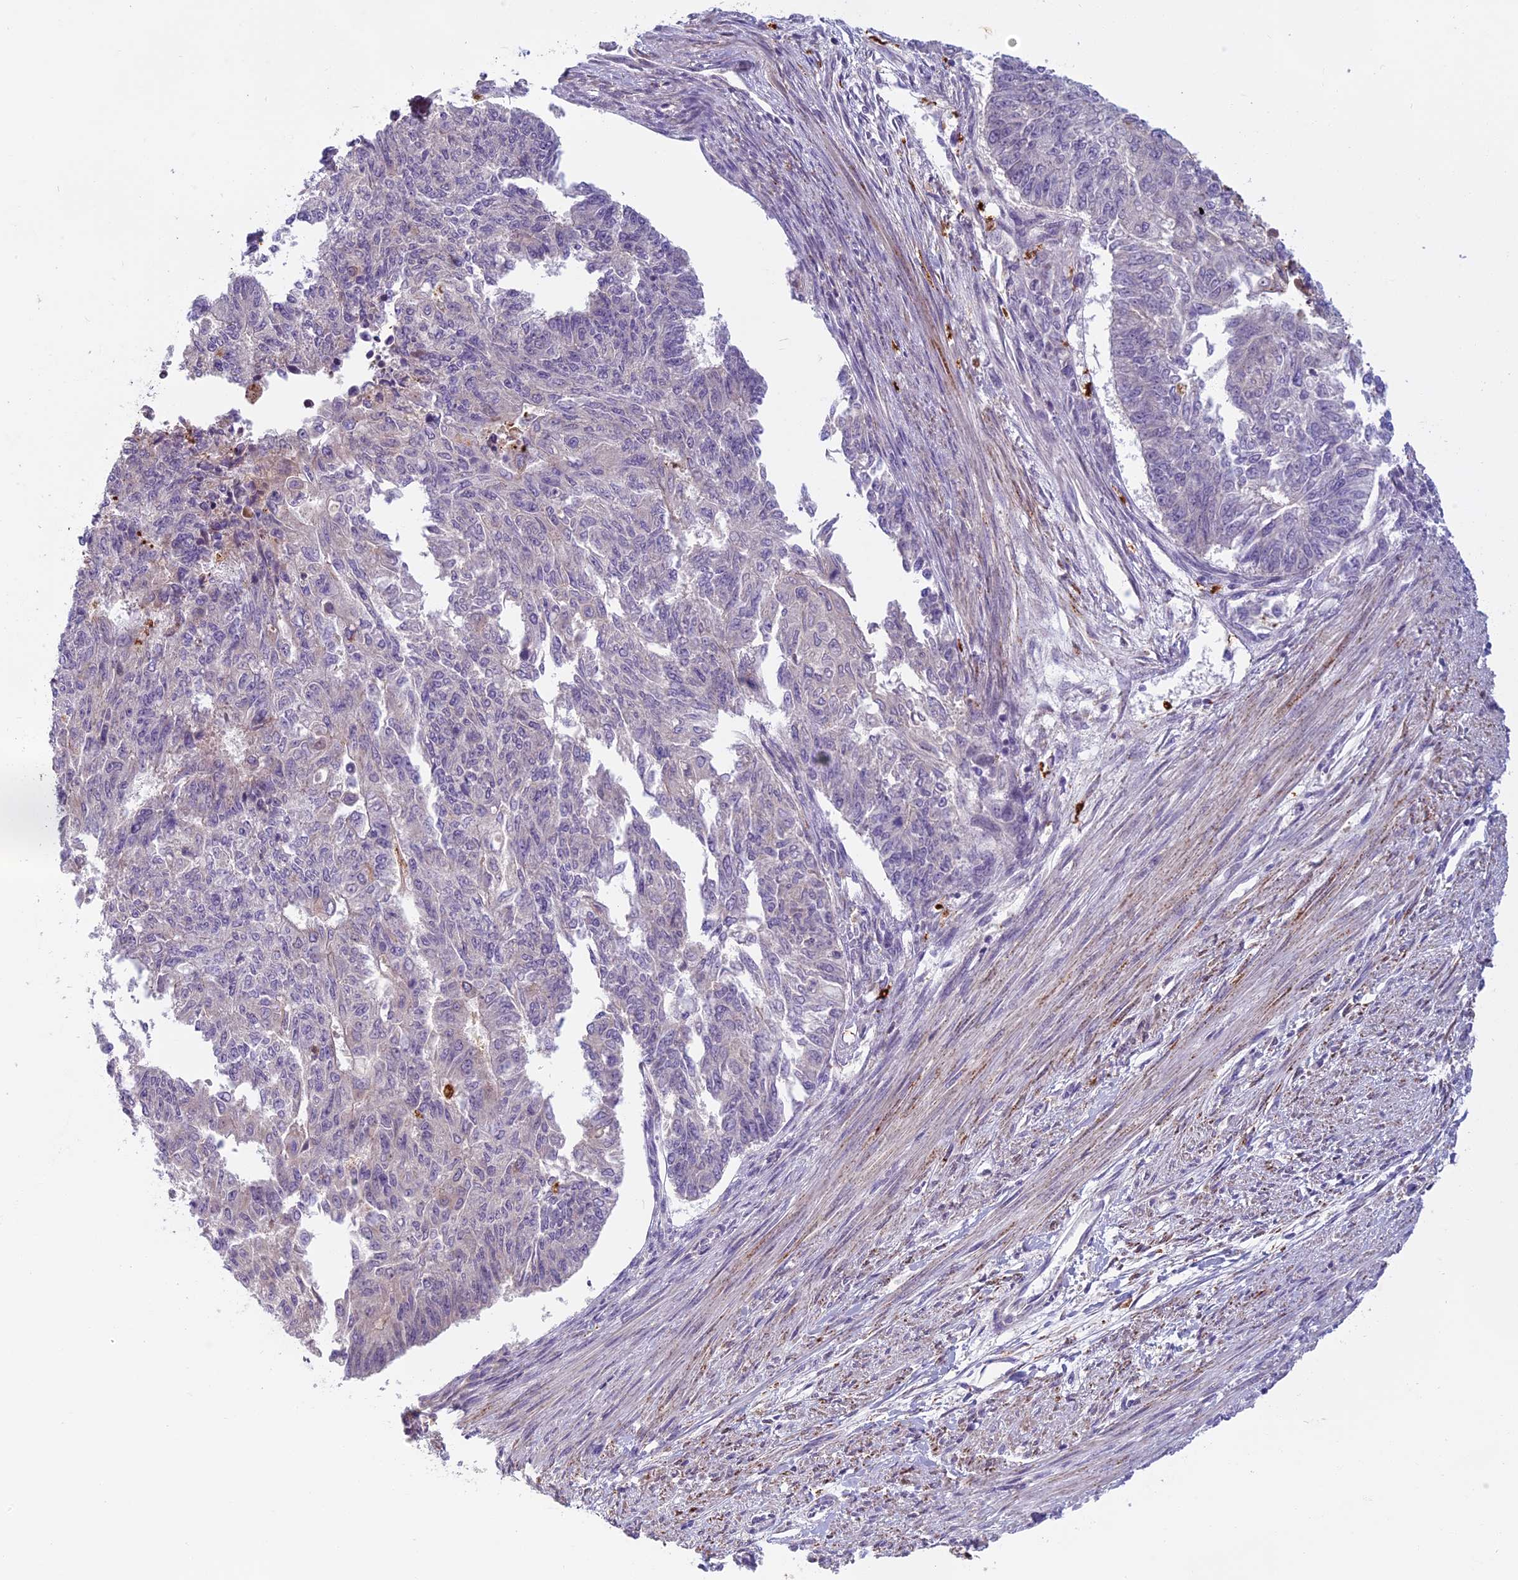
{"staining": {"intensity": "negative", "quantity": "none", "location": "none"}, "tissue": "endometrial cancer", "cell_type": "Tumor cells", "image_type": "cancer", "snomed": [{"axis": "morphology", "description": "Adenocarcinoma, NOS"}, {"axis": "topography", "description": "Endometrium"}], "caption": "An immunohistochemistry image of endometrial adenocarcinoma is shown. There is no staining in tumor cells of endometrial adenocarcinoma. (Brightfield microscopy of DAB immunohistochemistry (IHC) at high magnification).", "gene": "SEMA7A", "patient": {"sex": "female", "age": 32}}